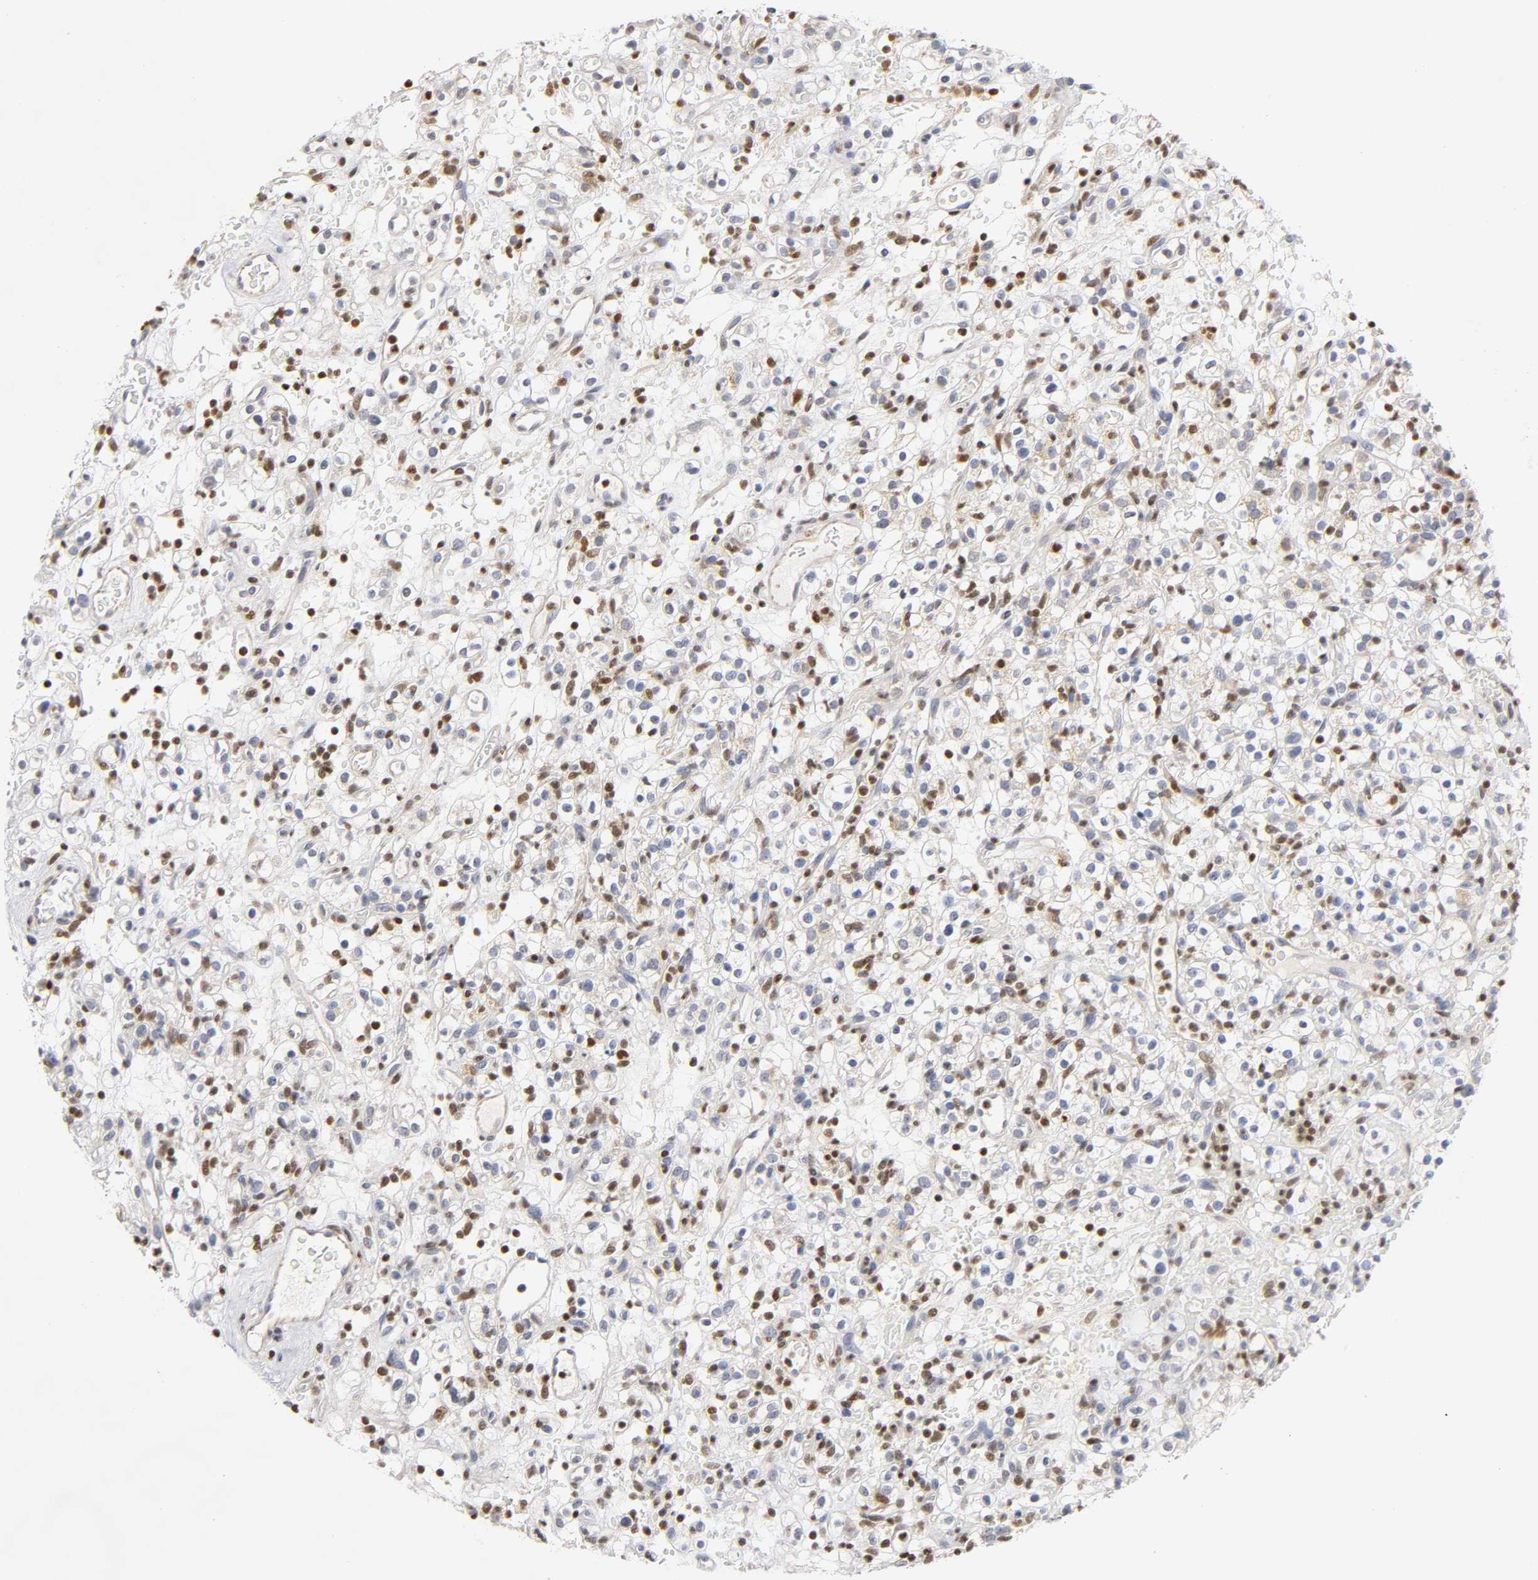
{"staining": {"intensity": "moderate", "quantity": "25%-75%", "location": "nuclear"}, "tissue": "renal cancer", "cell_type": "Tumor cells", "image_type": "cancer", "snomed": [{"axis": "morphology", "description": "Normal tissue, NOS"}, {"axis": "morphology", "description": "Adenocarcinoma, NOS"}, {"axis": "topography", "description": "Kidney"}], "caption": "Immunohistochemical staining of human renal cancer (adenocarcinoma) shows medium levels of moderate nuclear staining in about 25%-75% of tumor cells.", "gene": "RUNX1", "patient": {"sex": "female", "age": 72}}